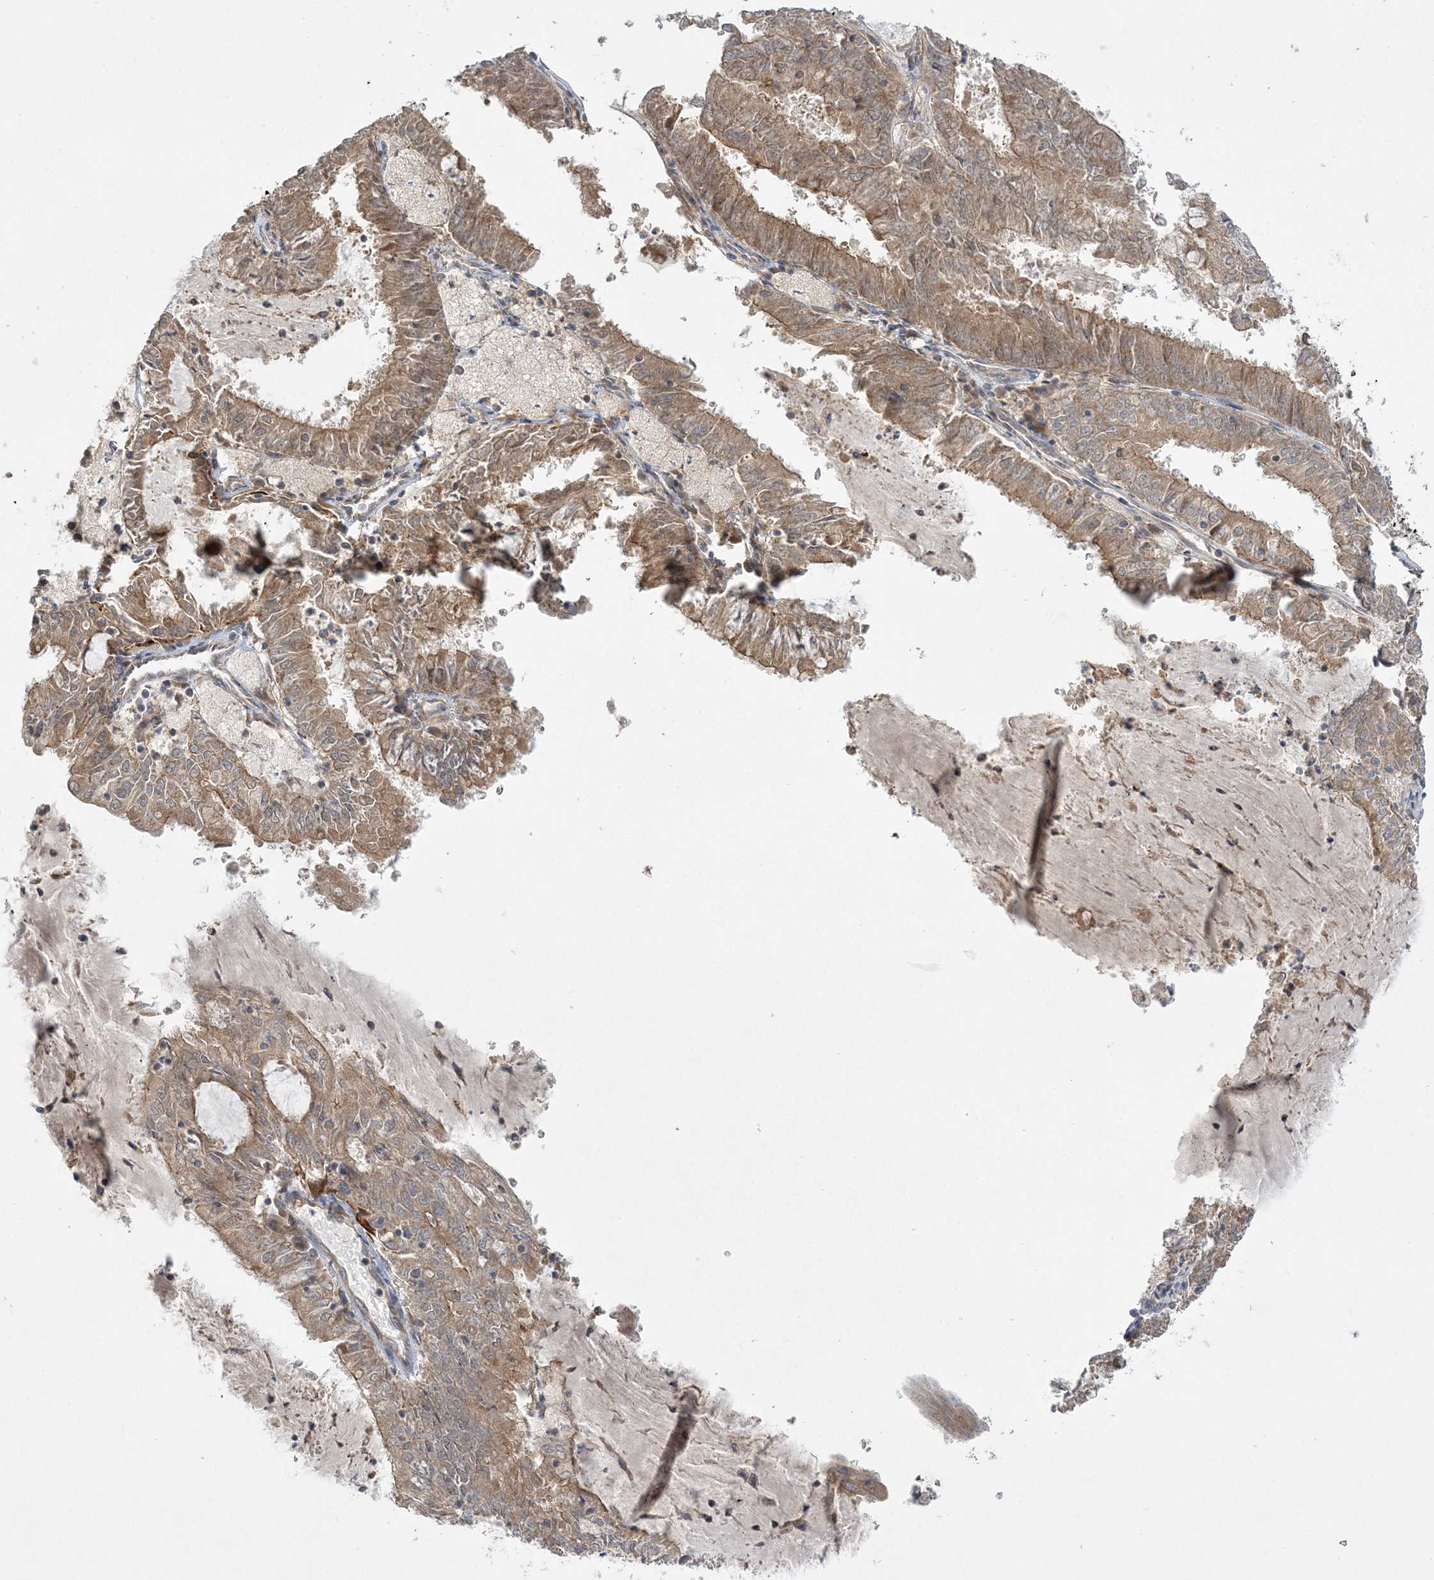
{"staining": {"intensity": "weak", "quantity": ">75%", "location": "cytoplasmic/membranous"}, "tissue": "endometrial cancer", "cell_type": "Tumor cells", "image_type": "cancer", "snomed": [{"axis": "morphology", "description": "Adenocarcinoma, NOS"}, {"axis": "topography", "description": "Endometrium"}], "caption": "A micrograph of endometrial adenocarcinoma stained for a protein exhibits weak cytoplasmic/membranous brown staining in tumor cells. The staining is performed using DAB (3,3'-diaminobenzidine) brown chromogen to label protein expression. The nuclei are counter-stained blue using hematoxylin.", "gene": "MMADHC", "patient": {"sex": "female", "age": 57}}